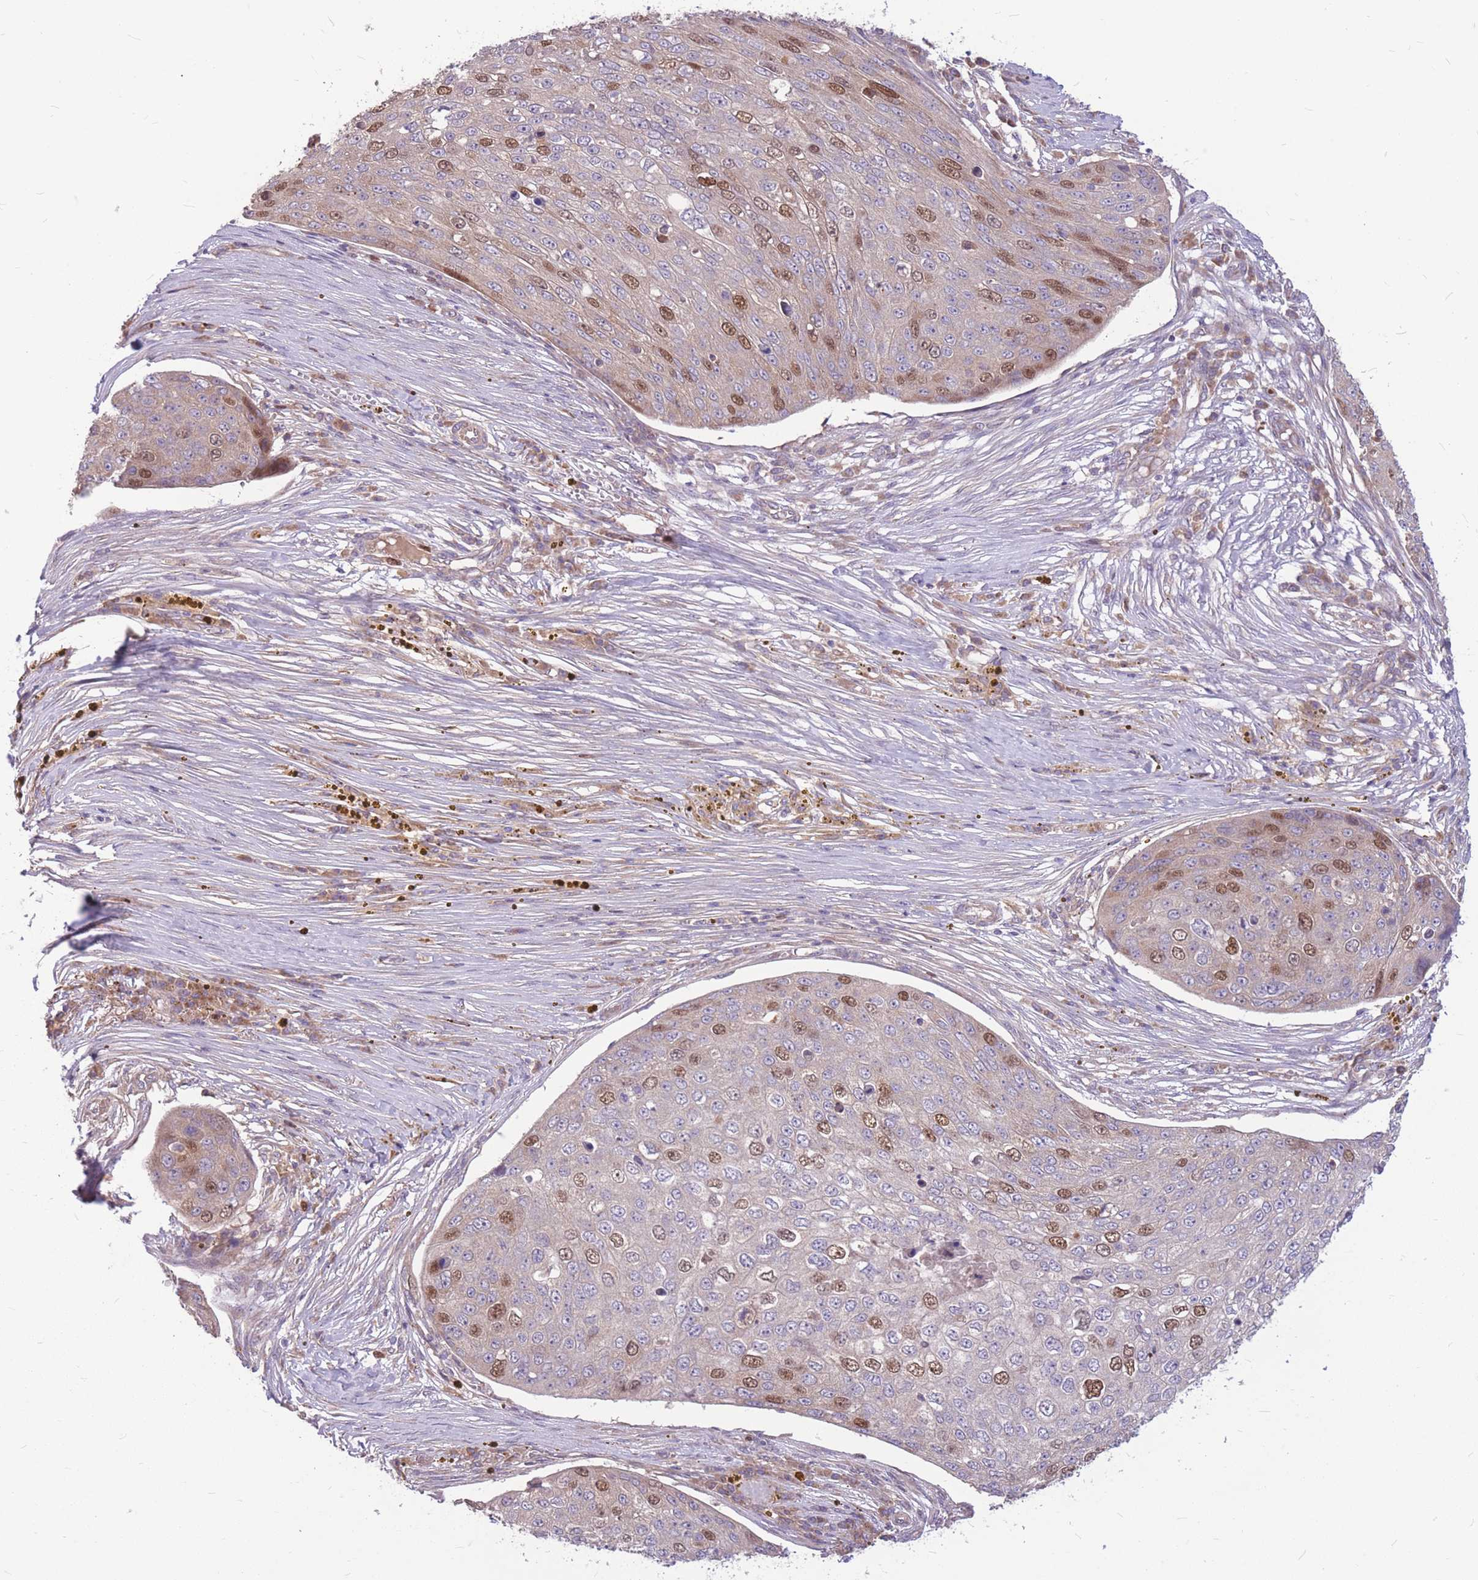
{"staining": {"intensity": "moderate", "quantity": "<25%", "location": "nuclear"}, "tissue": "skin cancer", "cell_type": "Tumor cells", "image_type": "cancer", "snomed": [{"axis": "morphology", "description": "Squamous cell carcinoma, NOS"}, {"axis": "topography", "description": "Skin"}], "caption": "This histopathology image shows skin cancer (squamous cell carcinoma) stained with IHC to label a protein in brown. The nuclear of tumor cells show moderate positivity for the protein. Nuclei are counter-stained blue.", "gene": "GMNN", "patient": {"sex": "male", "age": 71}}